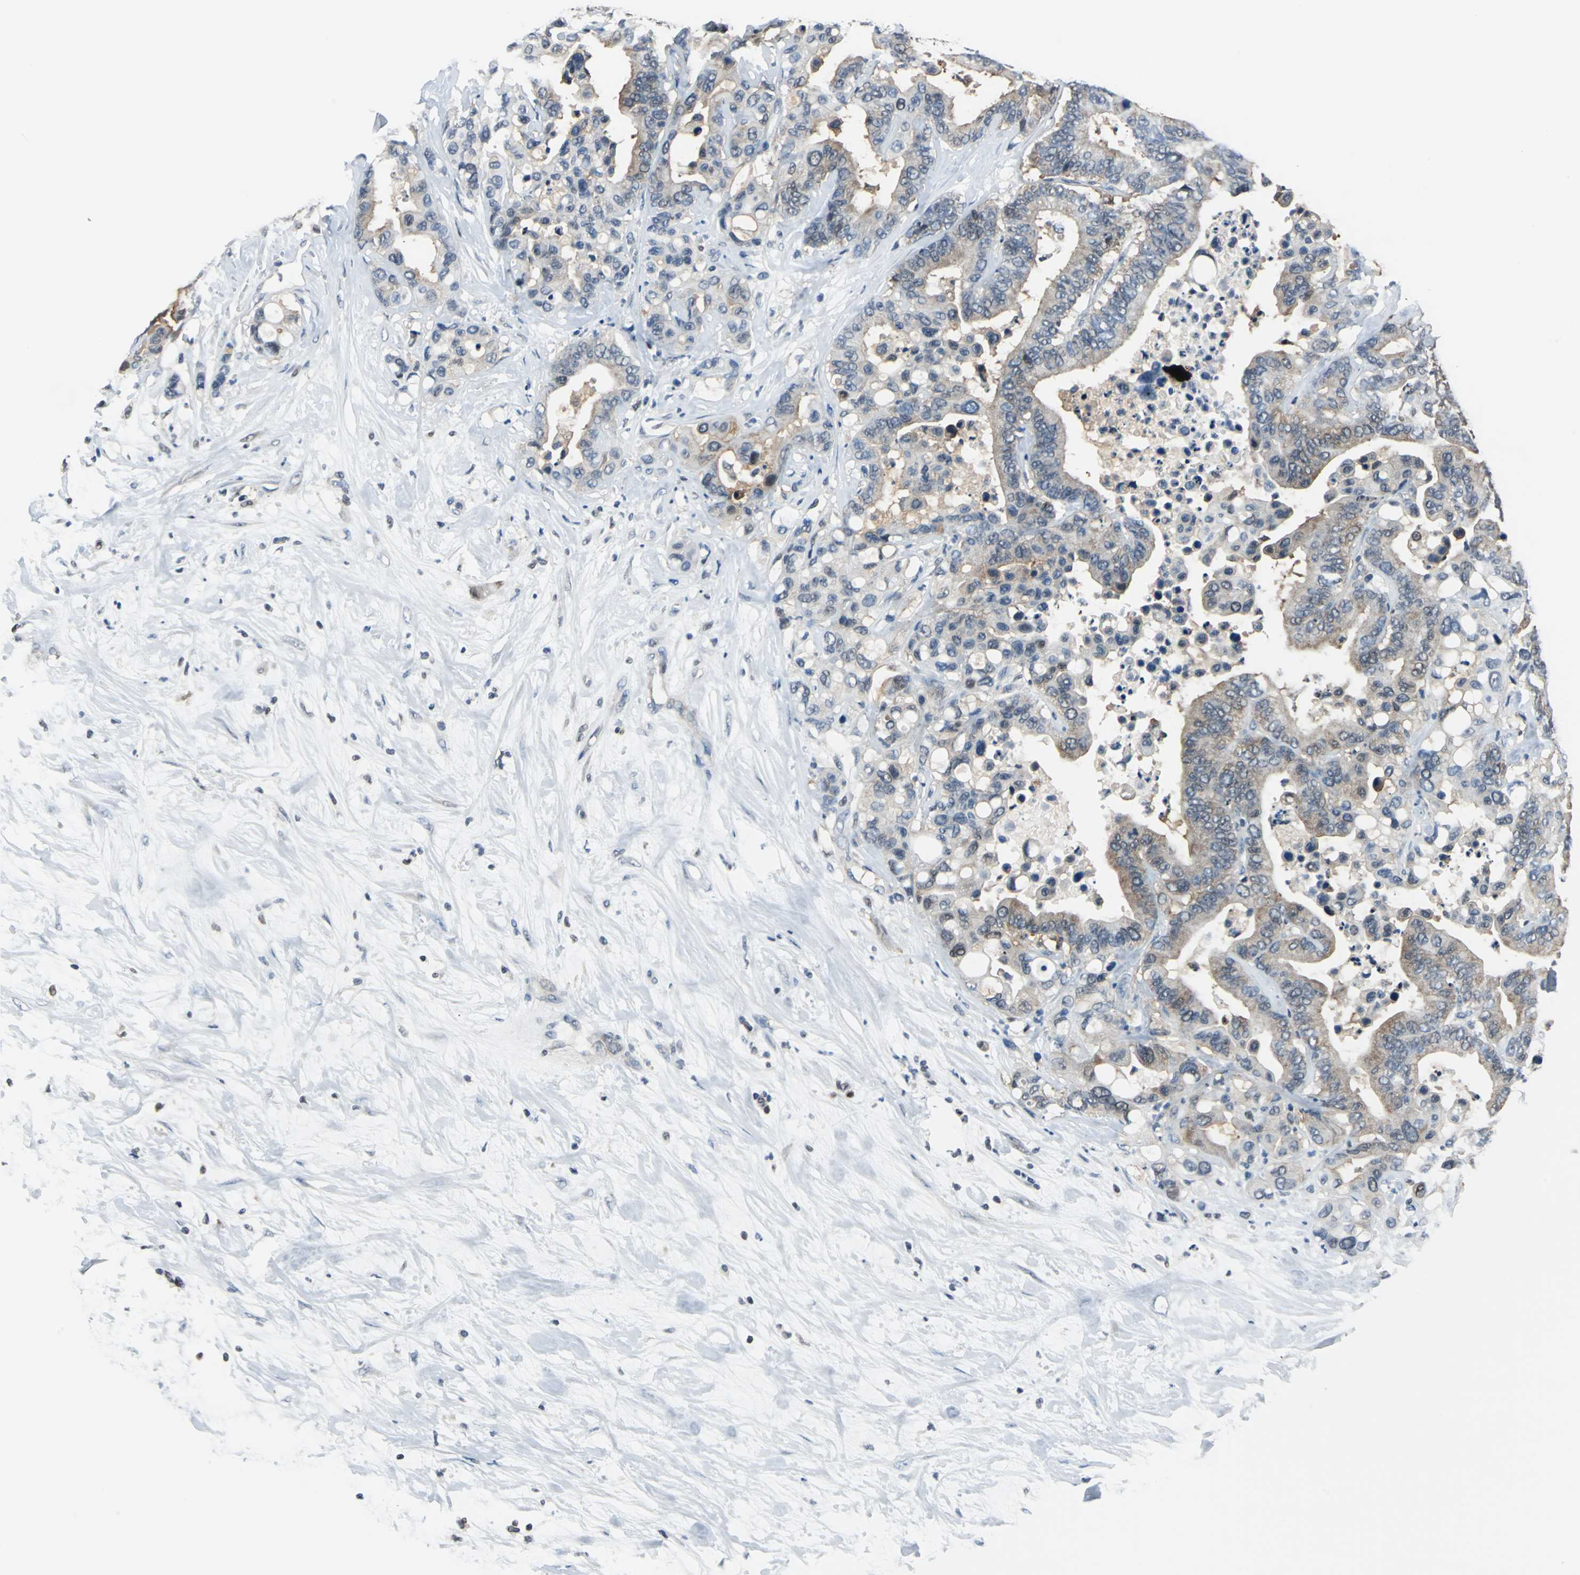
{"staining": {"intensity": "weak", "quantity": "25%-75%", "location": "cytoplasmic/membranous,nuclear"}, "tissue": "colorectal cancer", "cell_type": "Tumor cells", "image_type": "cancer", "snomed": [{"axis": "morphology", "description": "Normal tissue, NOS"}, {"axis": "morphology", "description": "Adenocarcinoma, NOS"}, {"axis": "topography", "description": "Colon"}], "caption": "Colorectal cancer stained with DAB (3,3'-diaminobenzidine) immunohistochemistry (IHC) exhibits low levels of weak cytoplasmic/membranous and nuclear positivity in about 25%-75% of tumor cells.", "gene": "PSME1", "patient": {"sex": "male", "age": 82}}